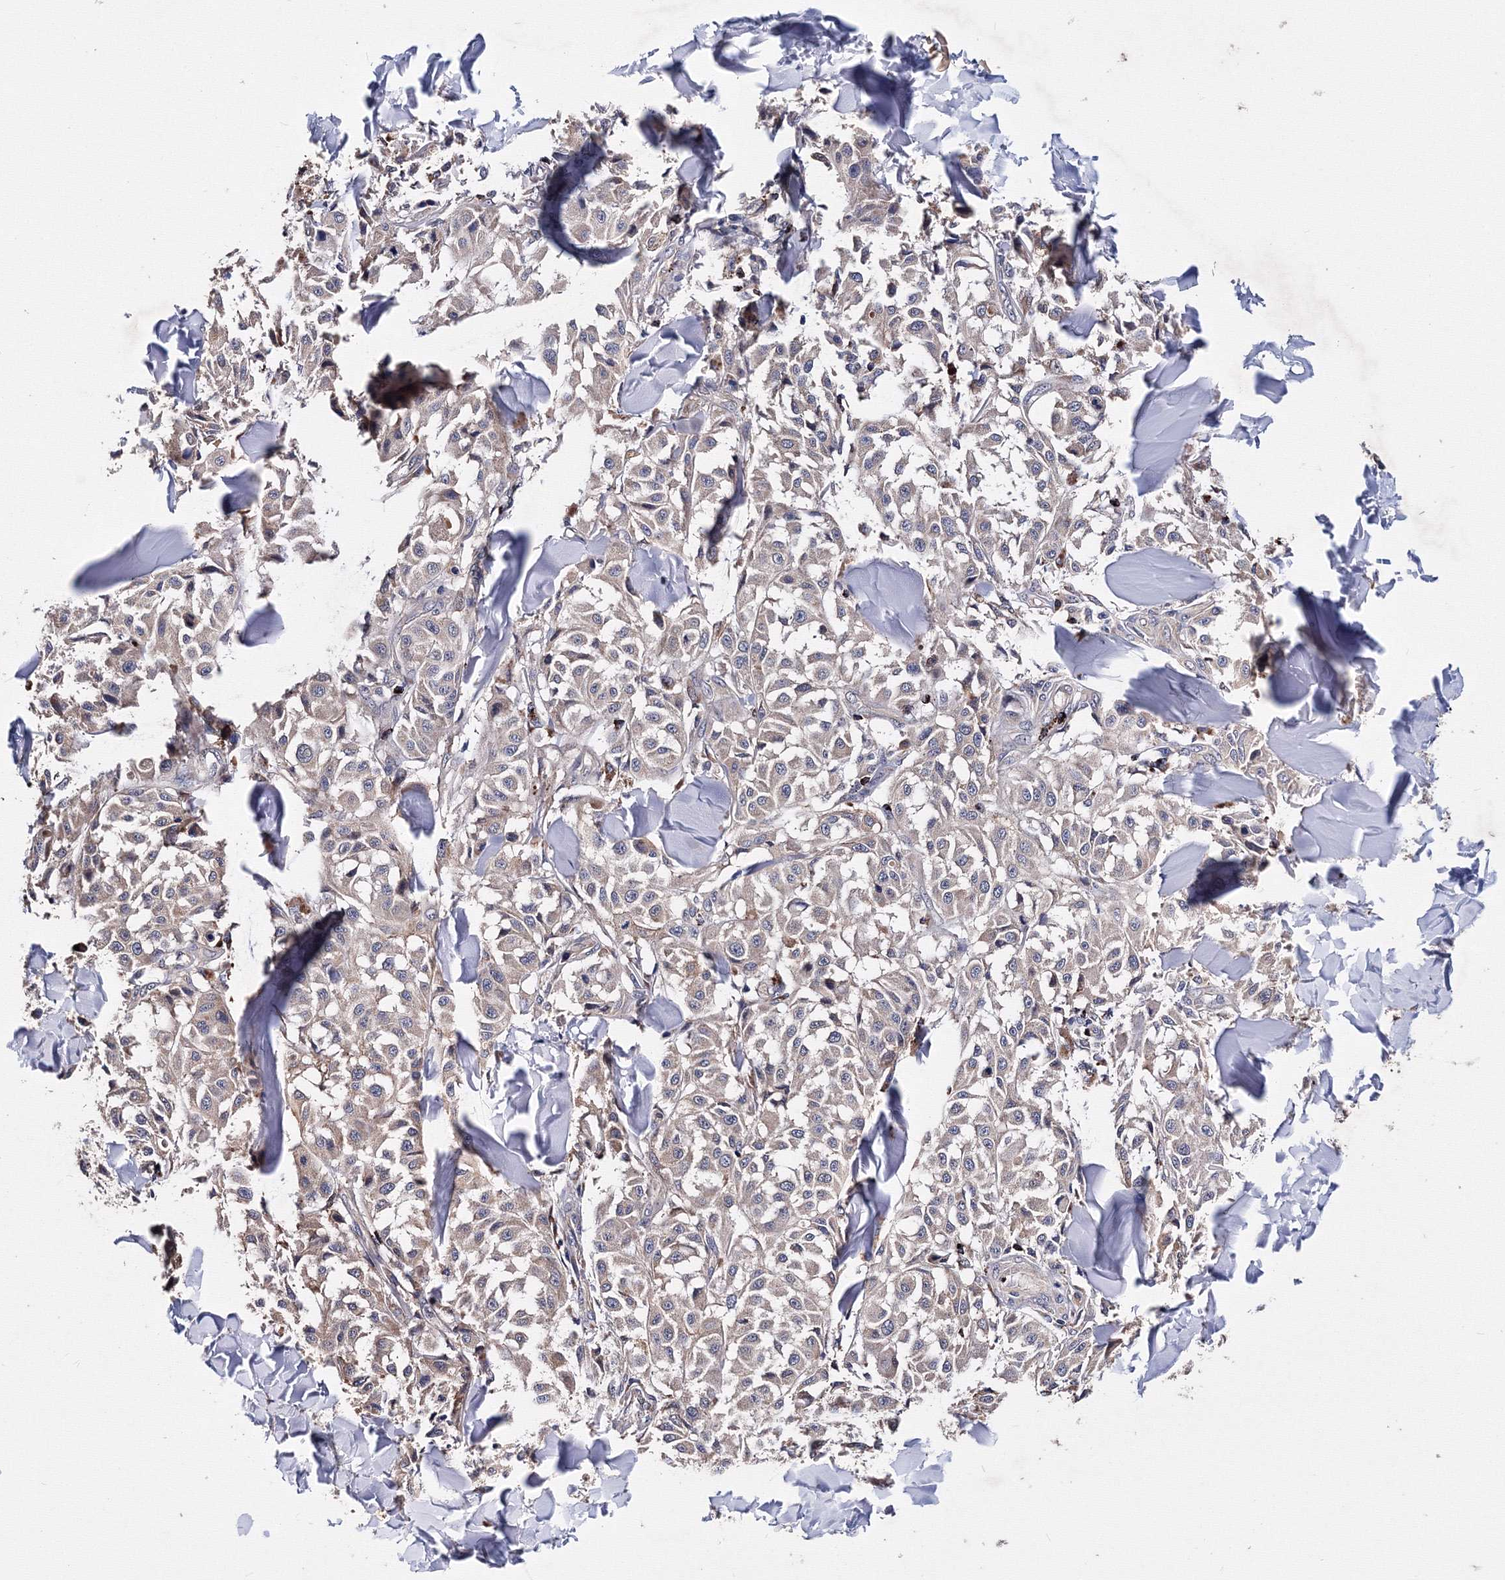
{"staining": {"intensity": "weak", "quantity": "<25%", "location": "cytoplasmic/membranous"}, "tissue": "melanoma", "cell_type": "Tumor cells", "image_type": "cancer", "snomed": [{"axis": "morphology", "description": "Malignant melanoma, NOS"}, {"axis": "topography", "description": "Skin"}], "caption": "DAB immunohistochemical staining of human malignant melanoma demonstrates no significant staining in tumor cells.", "gene": "PHYKPL", "patient": {"sex": "female", "age": 64}}